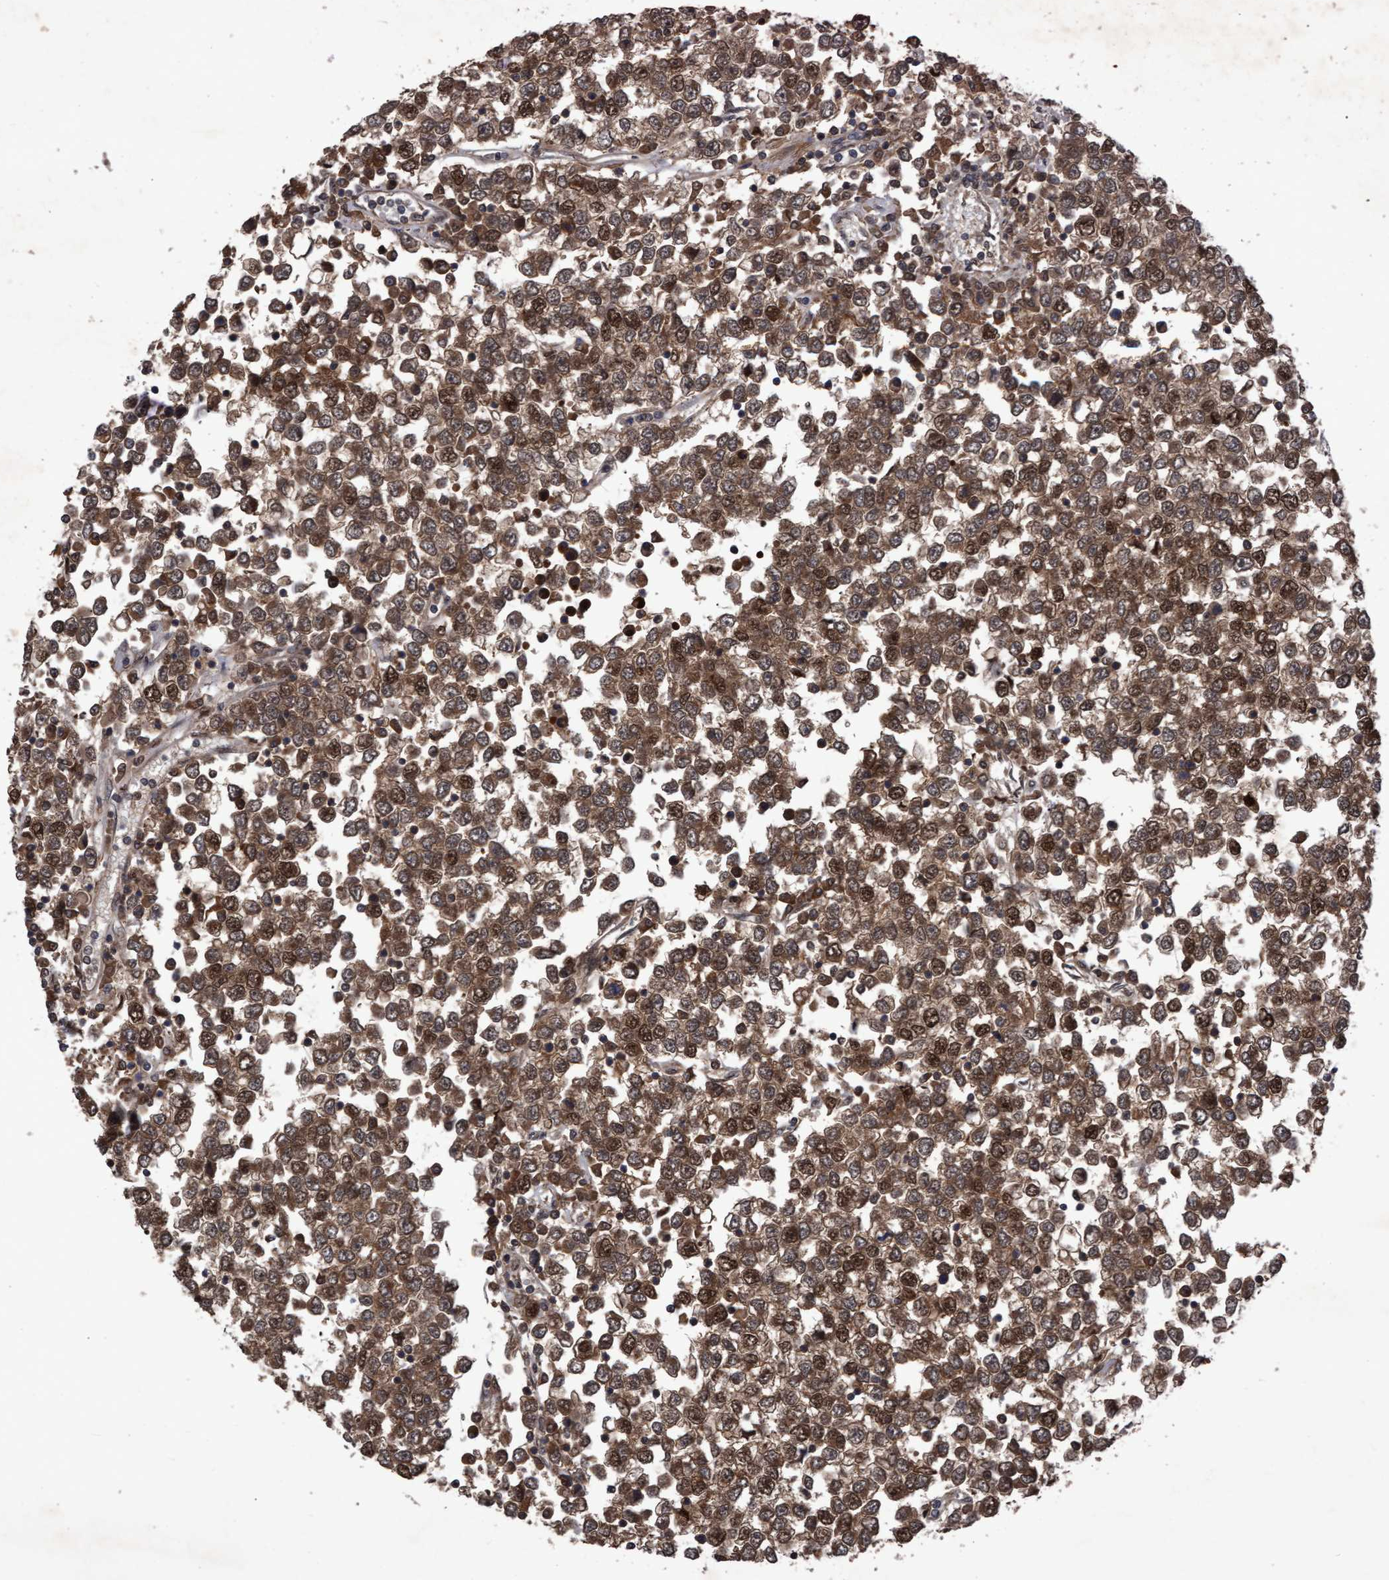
{"staining": {"intensity": "strong", "quantity": ">75%", "location": "cytoplasmic/membranous,nuclear"}, "tissue": "testis cancer", "cell_type": "Tumor cells", "image_type": "cancer", "snomed": [{"axis": "morphology", "description": "Seminoma, NOS"}, {"axis": "topography", "description": "Testis"}], "caption": "Immunohistochemical staining of human seminoma (testis) shows high levels of strong cytoplasmic/membranous and nuclear protein staining in about >75% of tumor cells.", "gene": "PSMB6", "patient": {"sex": "male", "age": 65}}